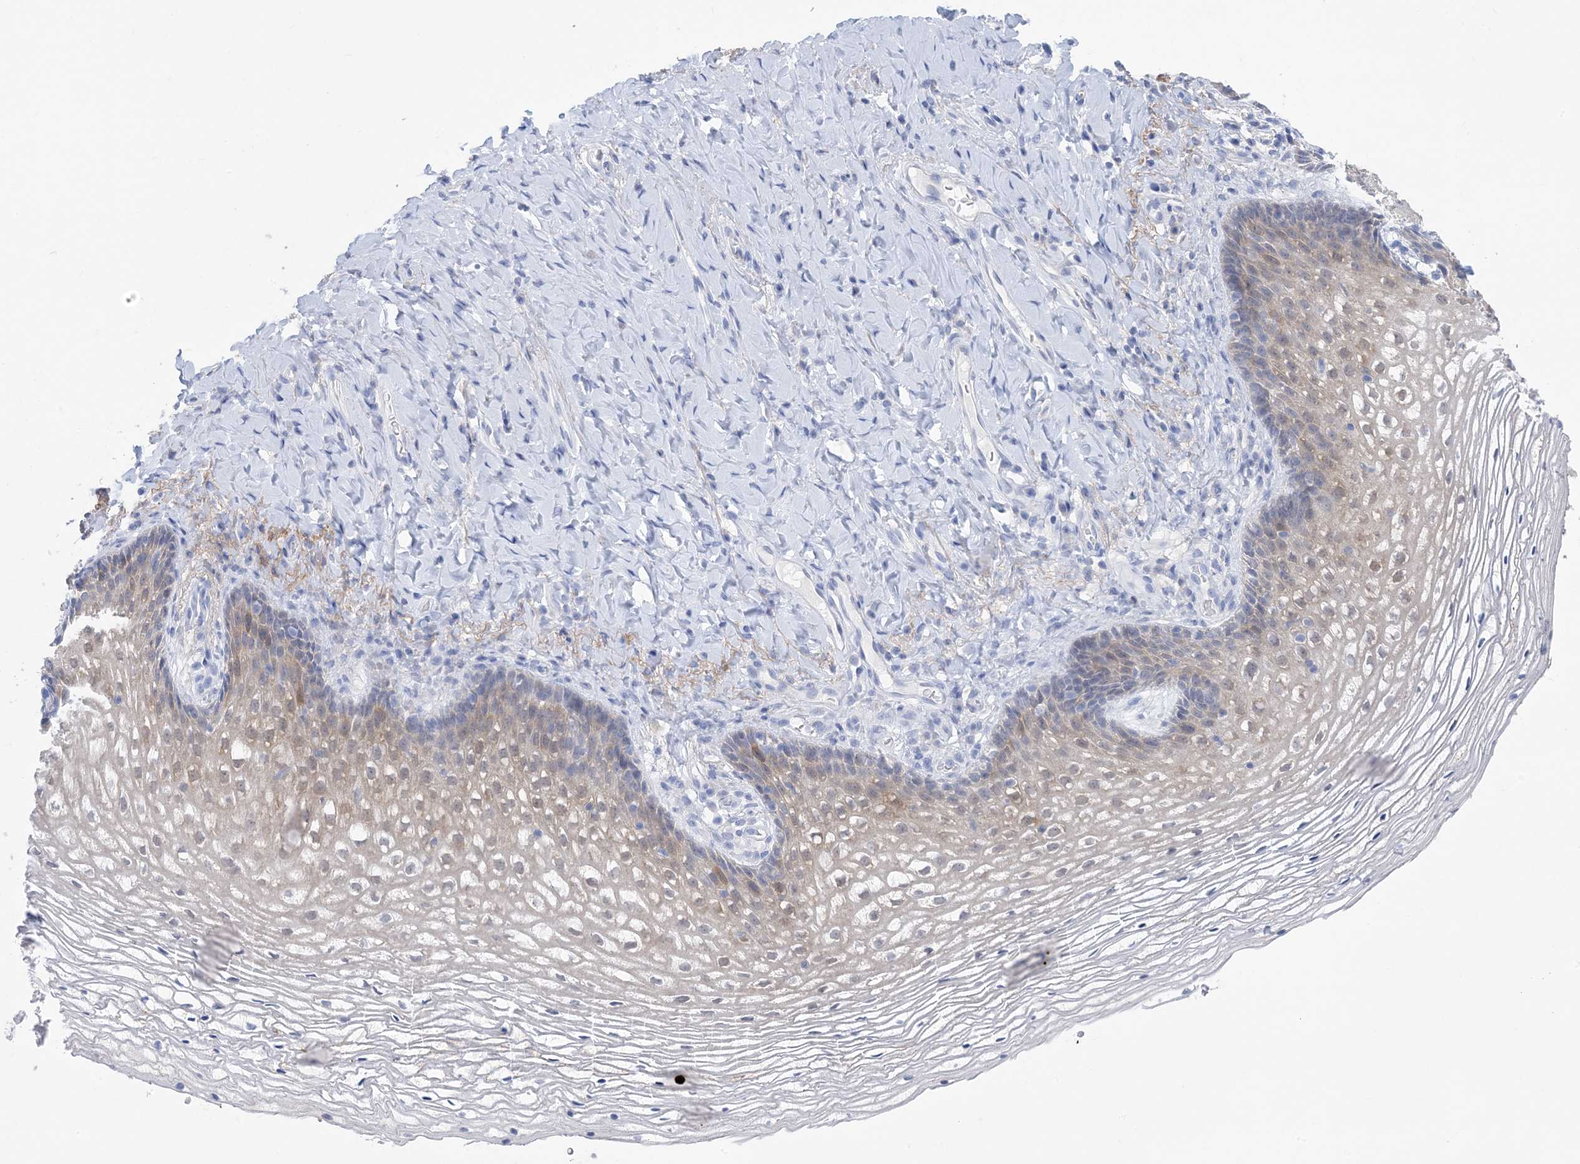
{"staining": {"intensity": "moderate", "quantity": "<25%", "location": "cytoplasmic/membranous,nuclear"}, "tissue": "vagina", "cell_type": "Squamous epithelial cells", "image_type": "normal", "snomed": [{"axis": "morphology", "description": "Normal tissue, NOS"}, {"axis": "topography", "description": "Vagina"}], "caption": "Benign vagina reveals moderate cytoplasmic/membranous,nuclear positivity in approximately <25% of squamous epithelial cells, visualized by immunohistochemistry.", "gene": "SH3YL1", "patient": {"sex": "female", "age": 60}}